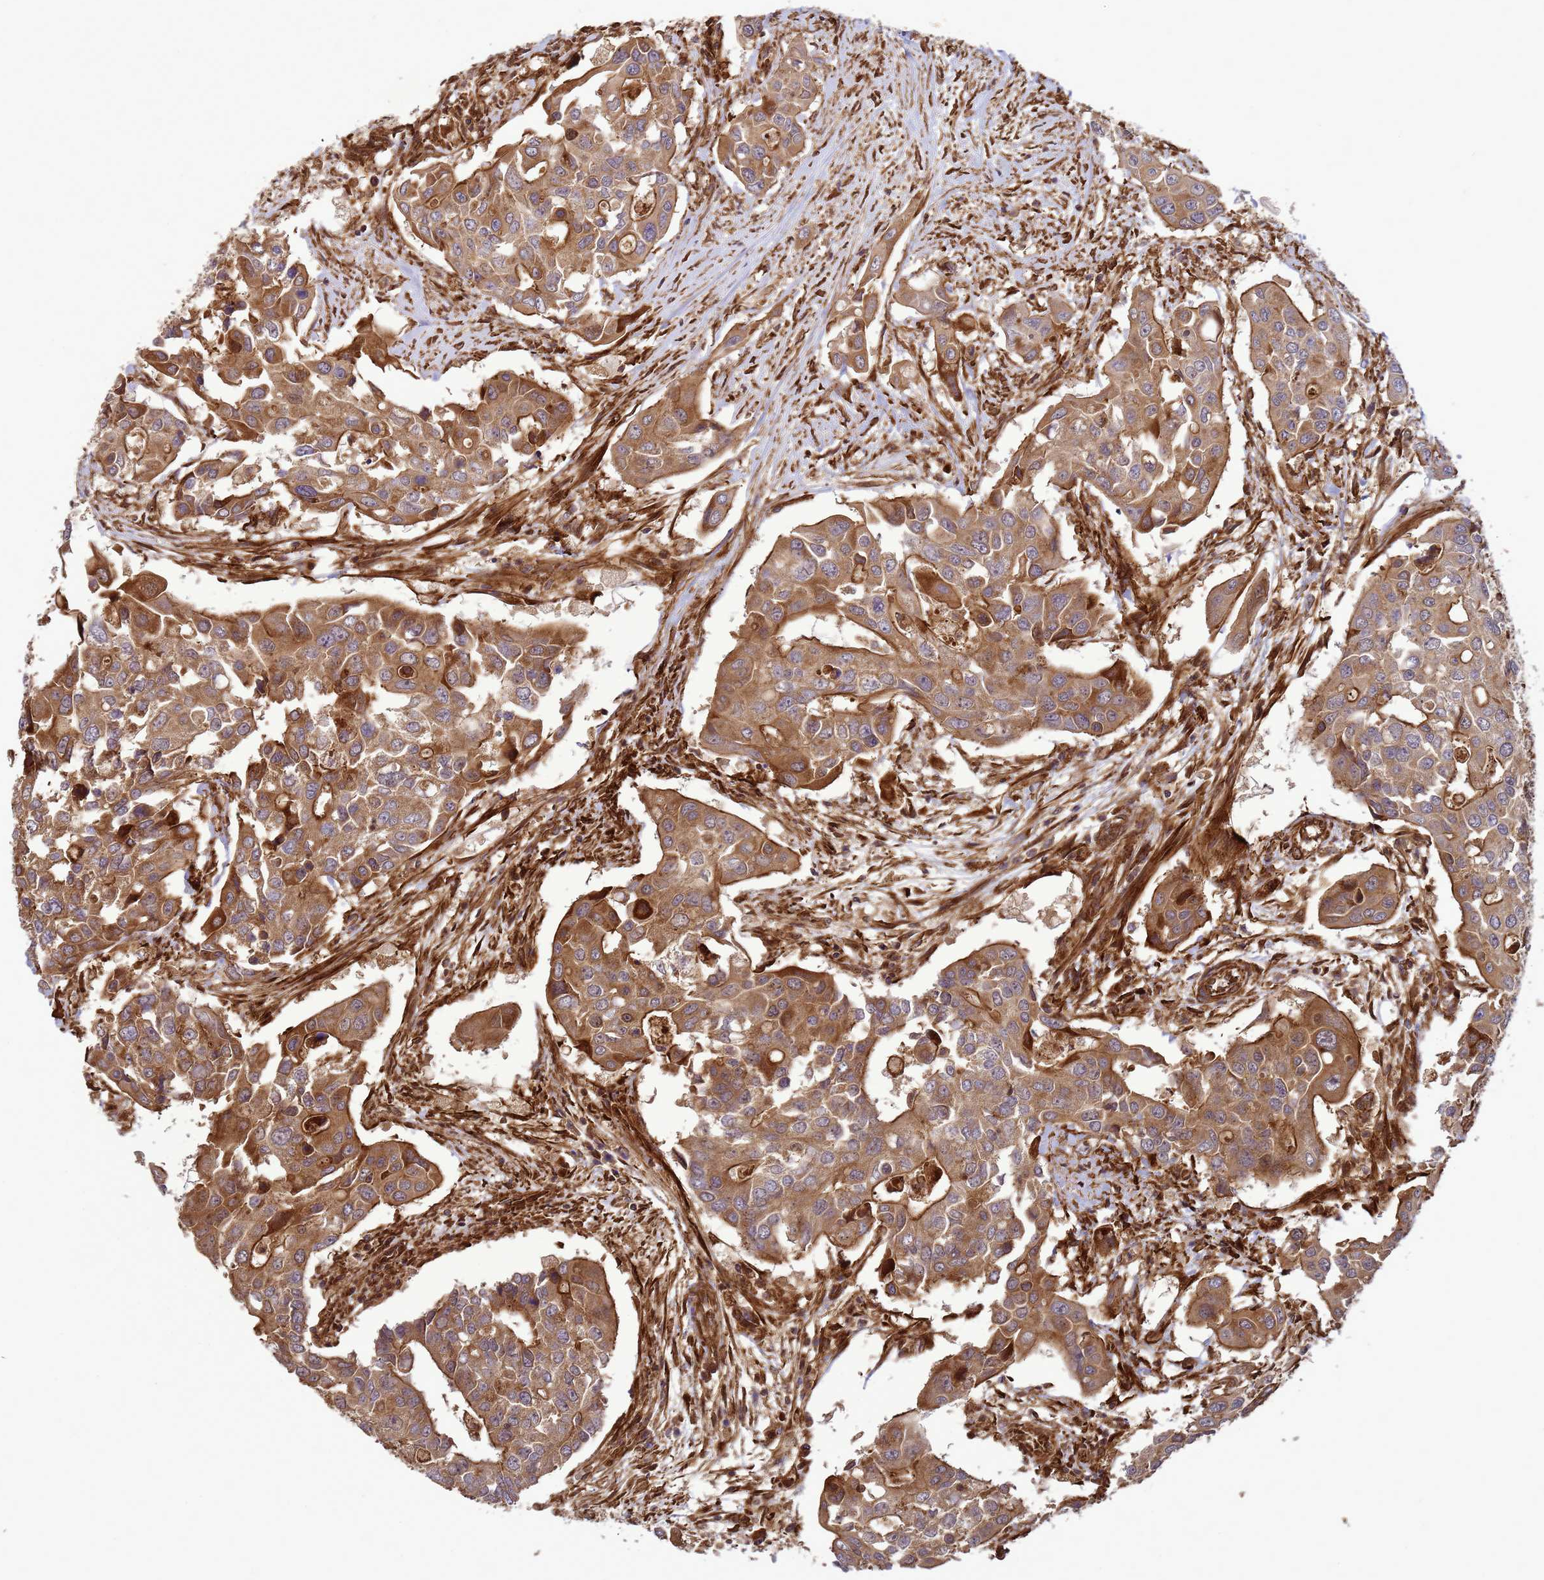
{"staining": {"intensity": "moderate", "quantity": ">75%", "location": "cytoplasmic/membranous"}, "tissue": "colorectal cancer", "cell_type": "Tumor cells", "image_type": "cancer", "snomed": [{"axis": "morphology", "description": "Adenocarcinoma, NOS"}, {"axis": "topography", "description": "Colon"}], "caption": "DAB (3,3'-diaminobenzidine) immunohistochemical staining of human colorectal cancer (adenocarcinoma) displays moderate cytoplasmic/membranous protein expression in about >75% of tumor cells.", "gene": "CNOT1", "patient": {"sex": "male", "age": 77}}